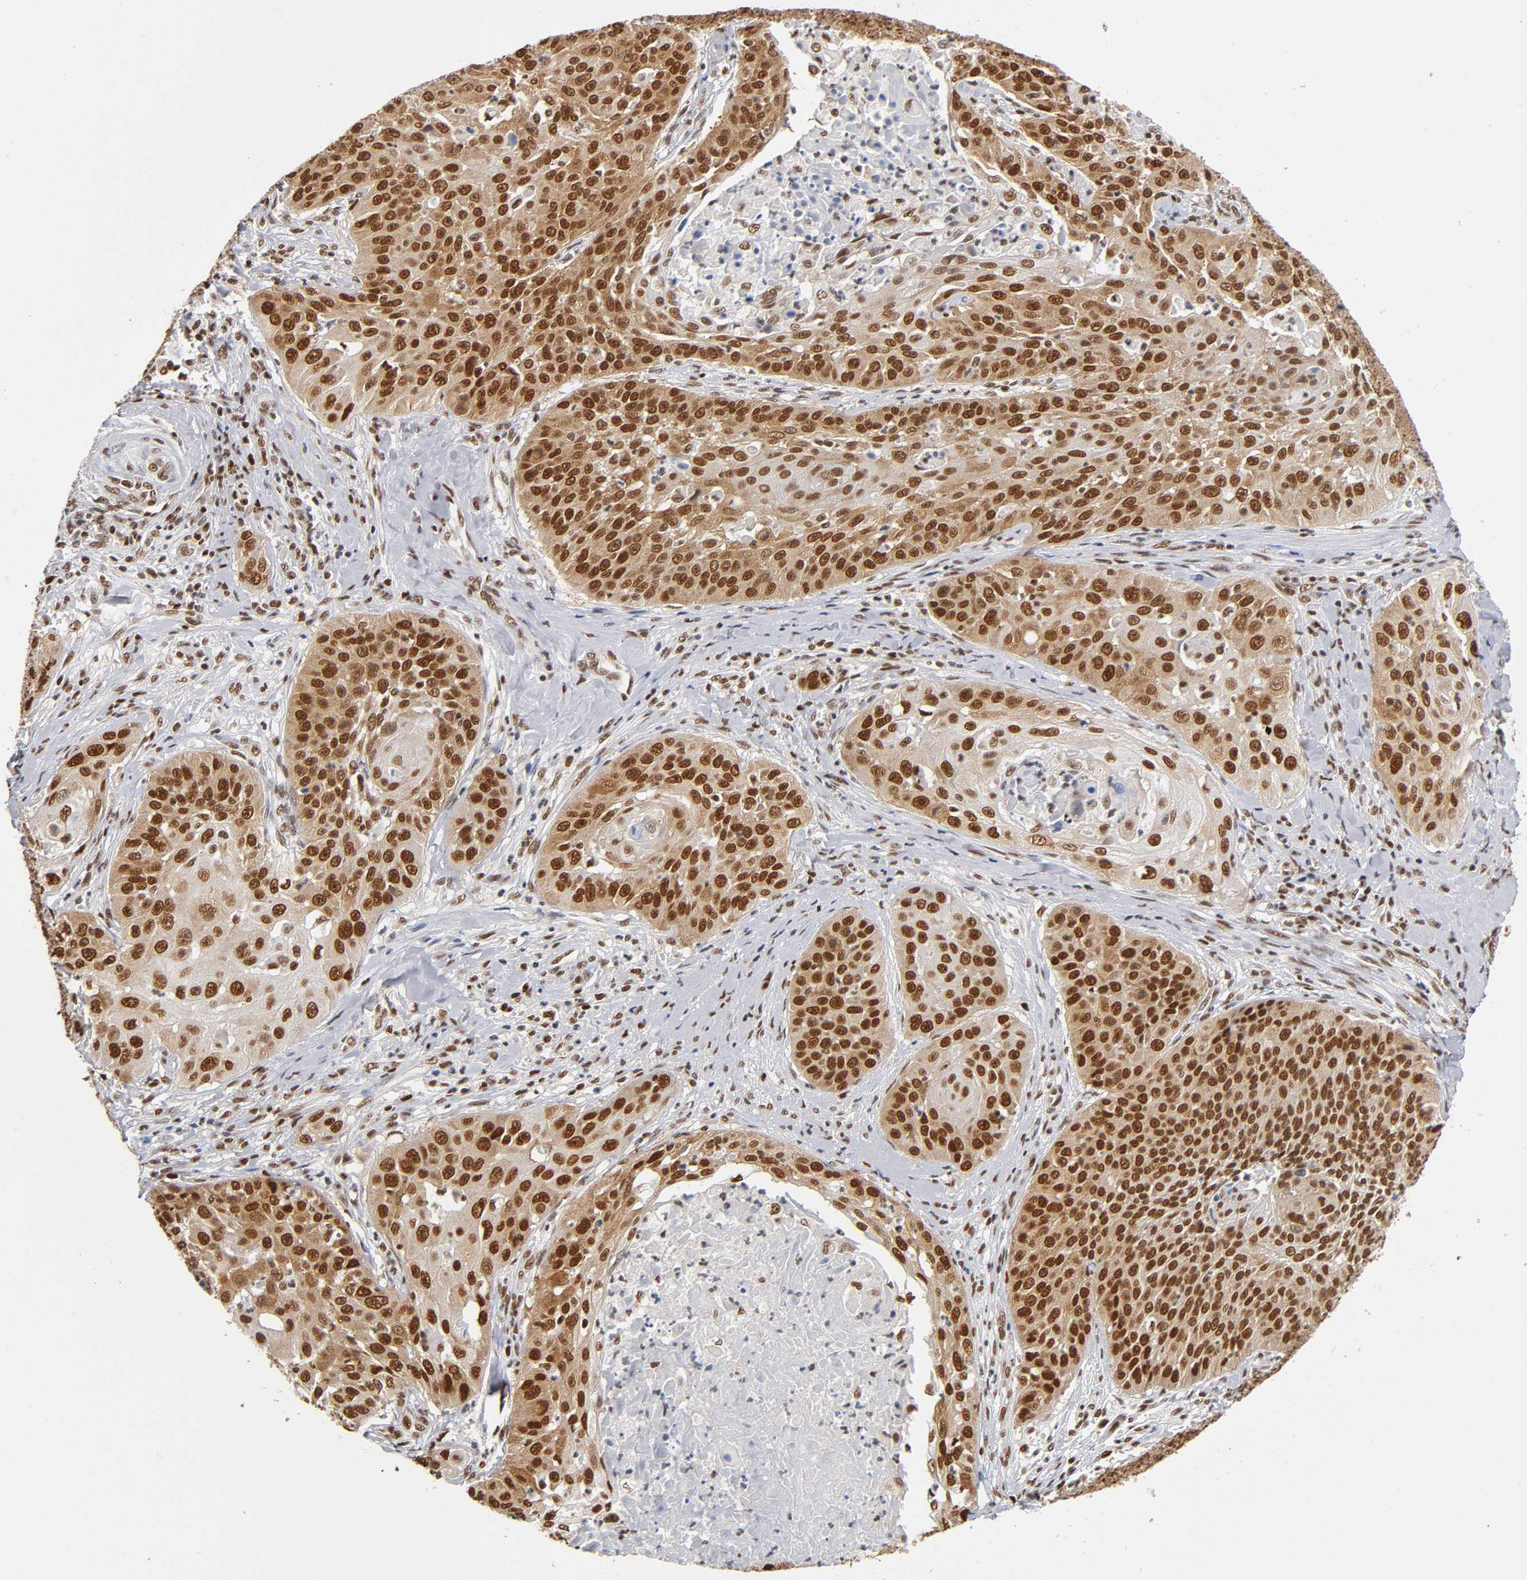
{"staining": {"intensity": "strong", "quantity": ">75%", "location": "nuclear"}, "tissue": "cervical cancer", "cell_type": "Tumor cells", "image_type": "cancer", "snomed": [{"axis": "morphology", "description": "Squamous cell carcinoma, NOS"}, {"axis": "topography", "description": "Cervix"}], "caption": "An image of human squamous cell carcinoma (cervical) stained for a protein displays strong nuclear brown staining in tumor cells.", "gene": "ILKAP", "patient": {"sex": "female", "age": 64}}